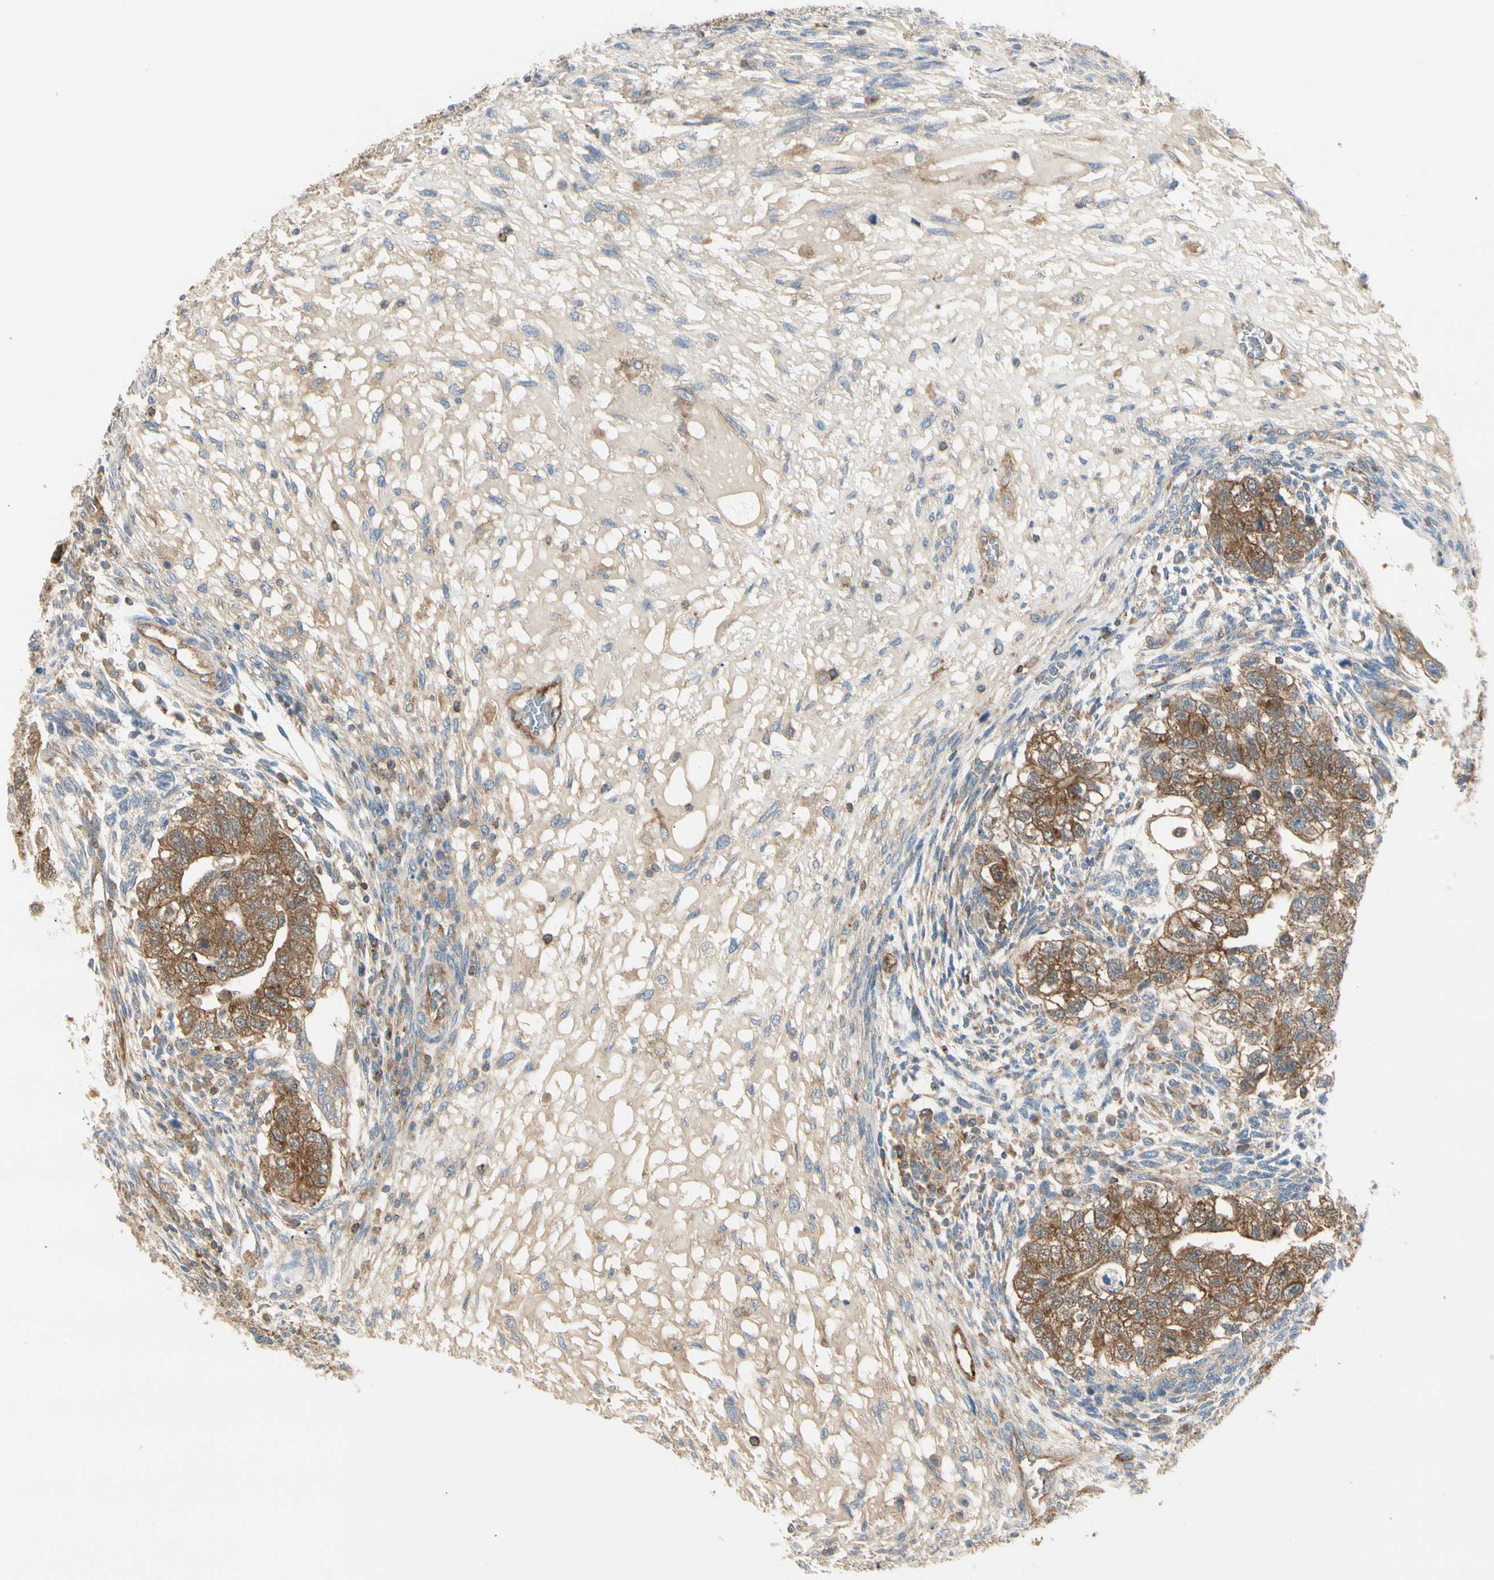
{"staining": {"intensity": "moderate", "quantity": ">75%", "location": "cytoplasmic/membranous"}, "tissue": "testis cancer", "cell_type": "Tumor cells", "image_type": "cancer", "snomed": [{"axis": "morphology", "description": "Normal tissue, NOS"}, {"axis": "morphology", "description": "Carcinoma, Embryonal, NOS"}, {"axis": "topography", "description": "Testis"}], "caption": "Moderate cytoplasmic/membranous expression is appreciated in about >75% of tumor cells in testis cancer.", "gene": "AGFG1", "patient": {"sex": "male", "age": 36}}